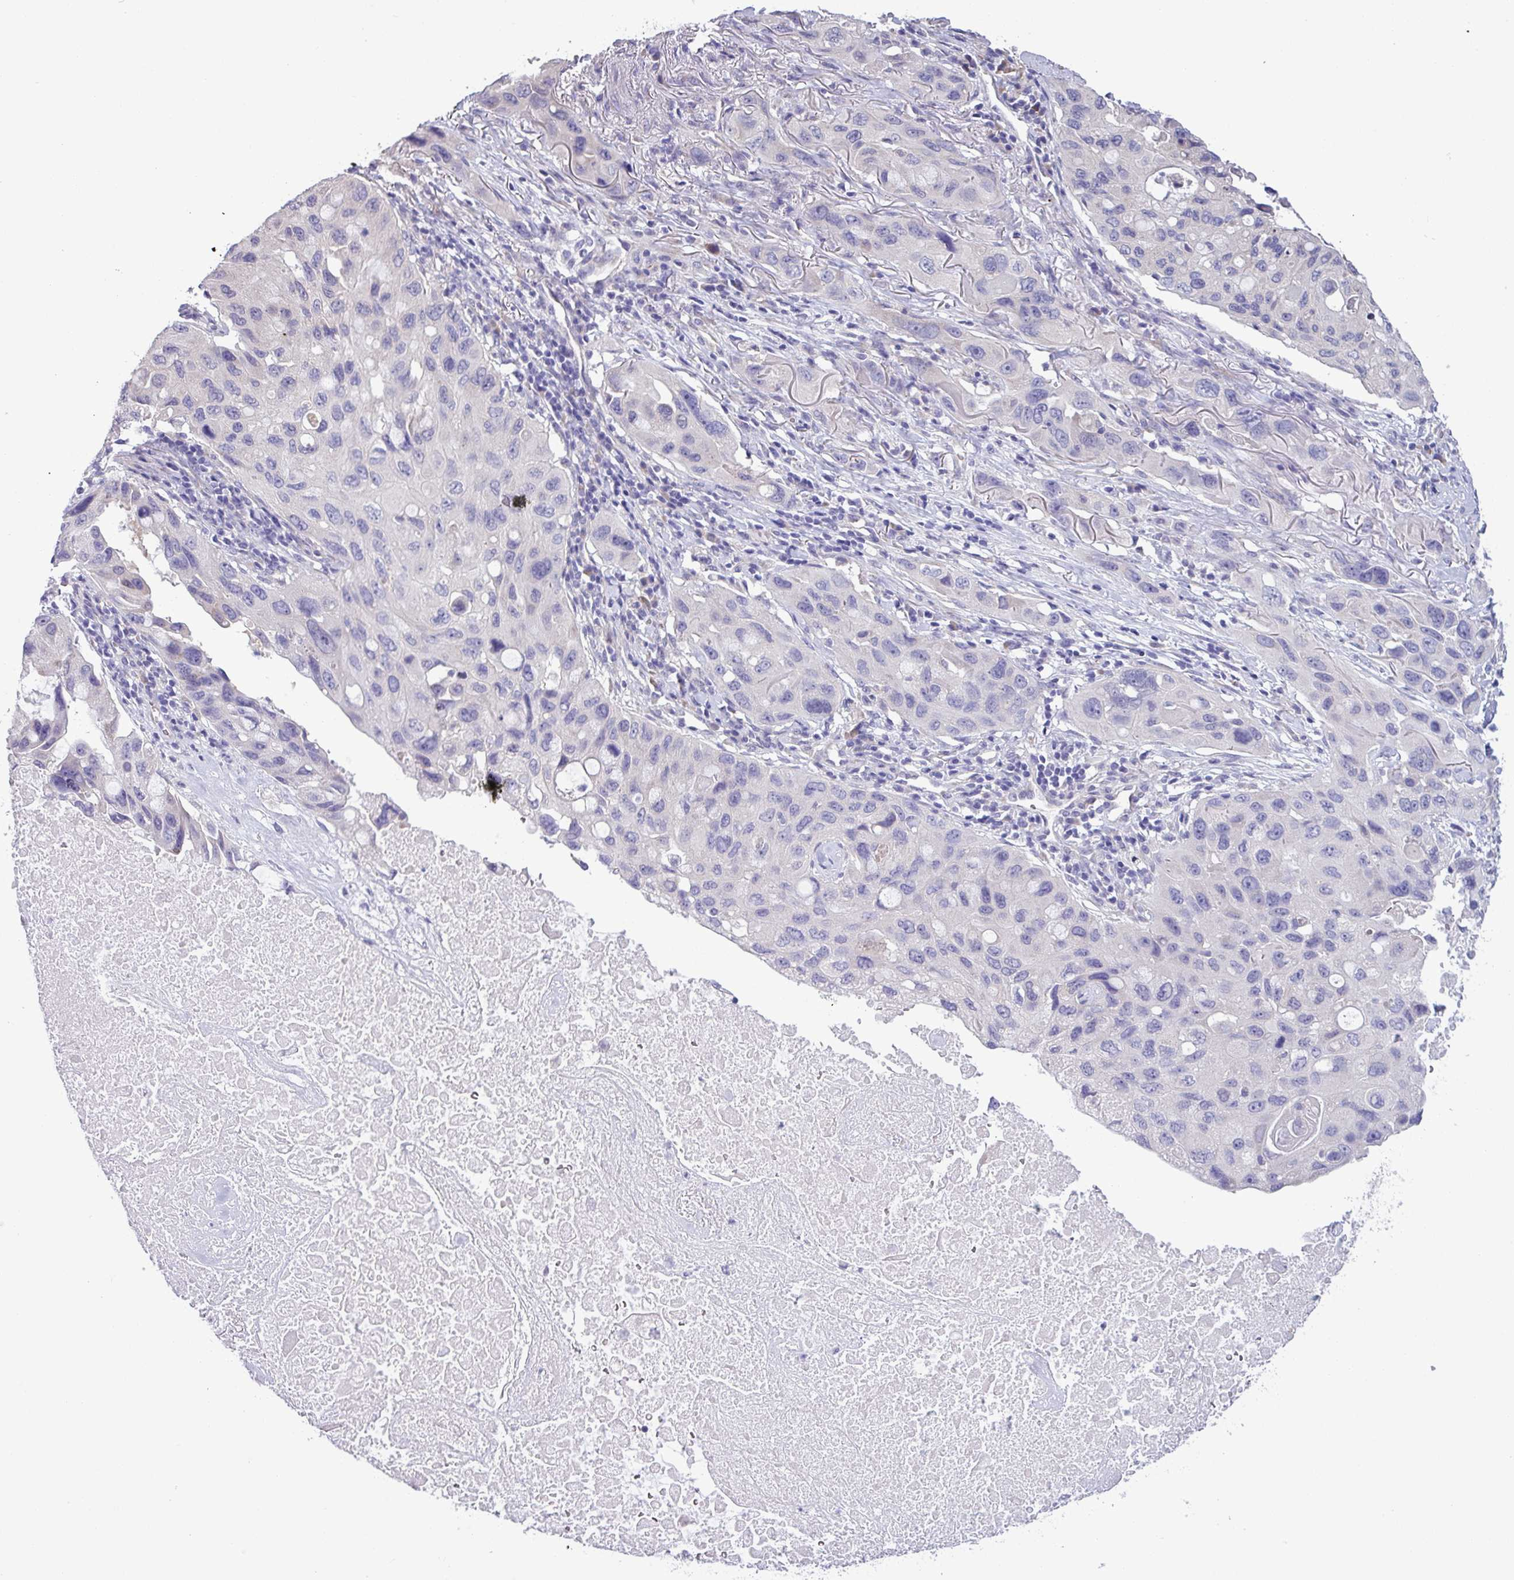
{"staining": {"intensity": "negative", "quantity": "none", "location": "none"}, "tissue": "lung cancer", "cell_type": "Tumor cells", "image_type": "cancer", "snomed": [{"axis": "morphology", "description": "Squamous cell carcinoma, NOS"}, {"axis": "topography", "description": "Lung"}], "caption": "A histopathology image of lung cancer (squamous cell carcinoma) stained for a protein reveals no brown staining in tumor cells. (DAB immunohistochemistry (IHC) visualized using brightfield microscopy, high magnification).", "gene": "C20orf27", "patient": {"sex": "female", "age": 73}}